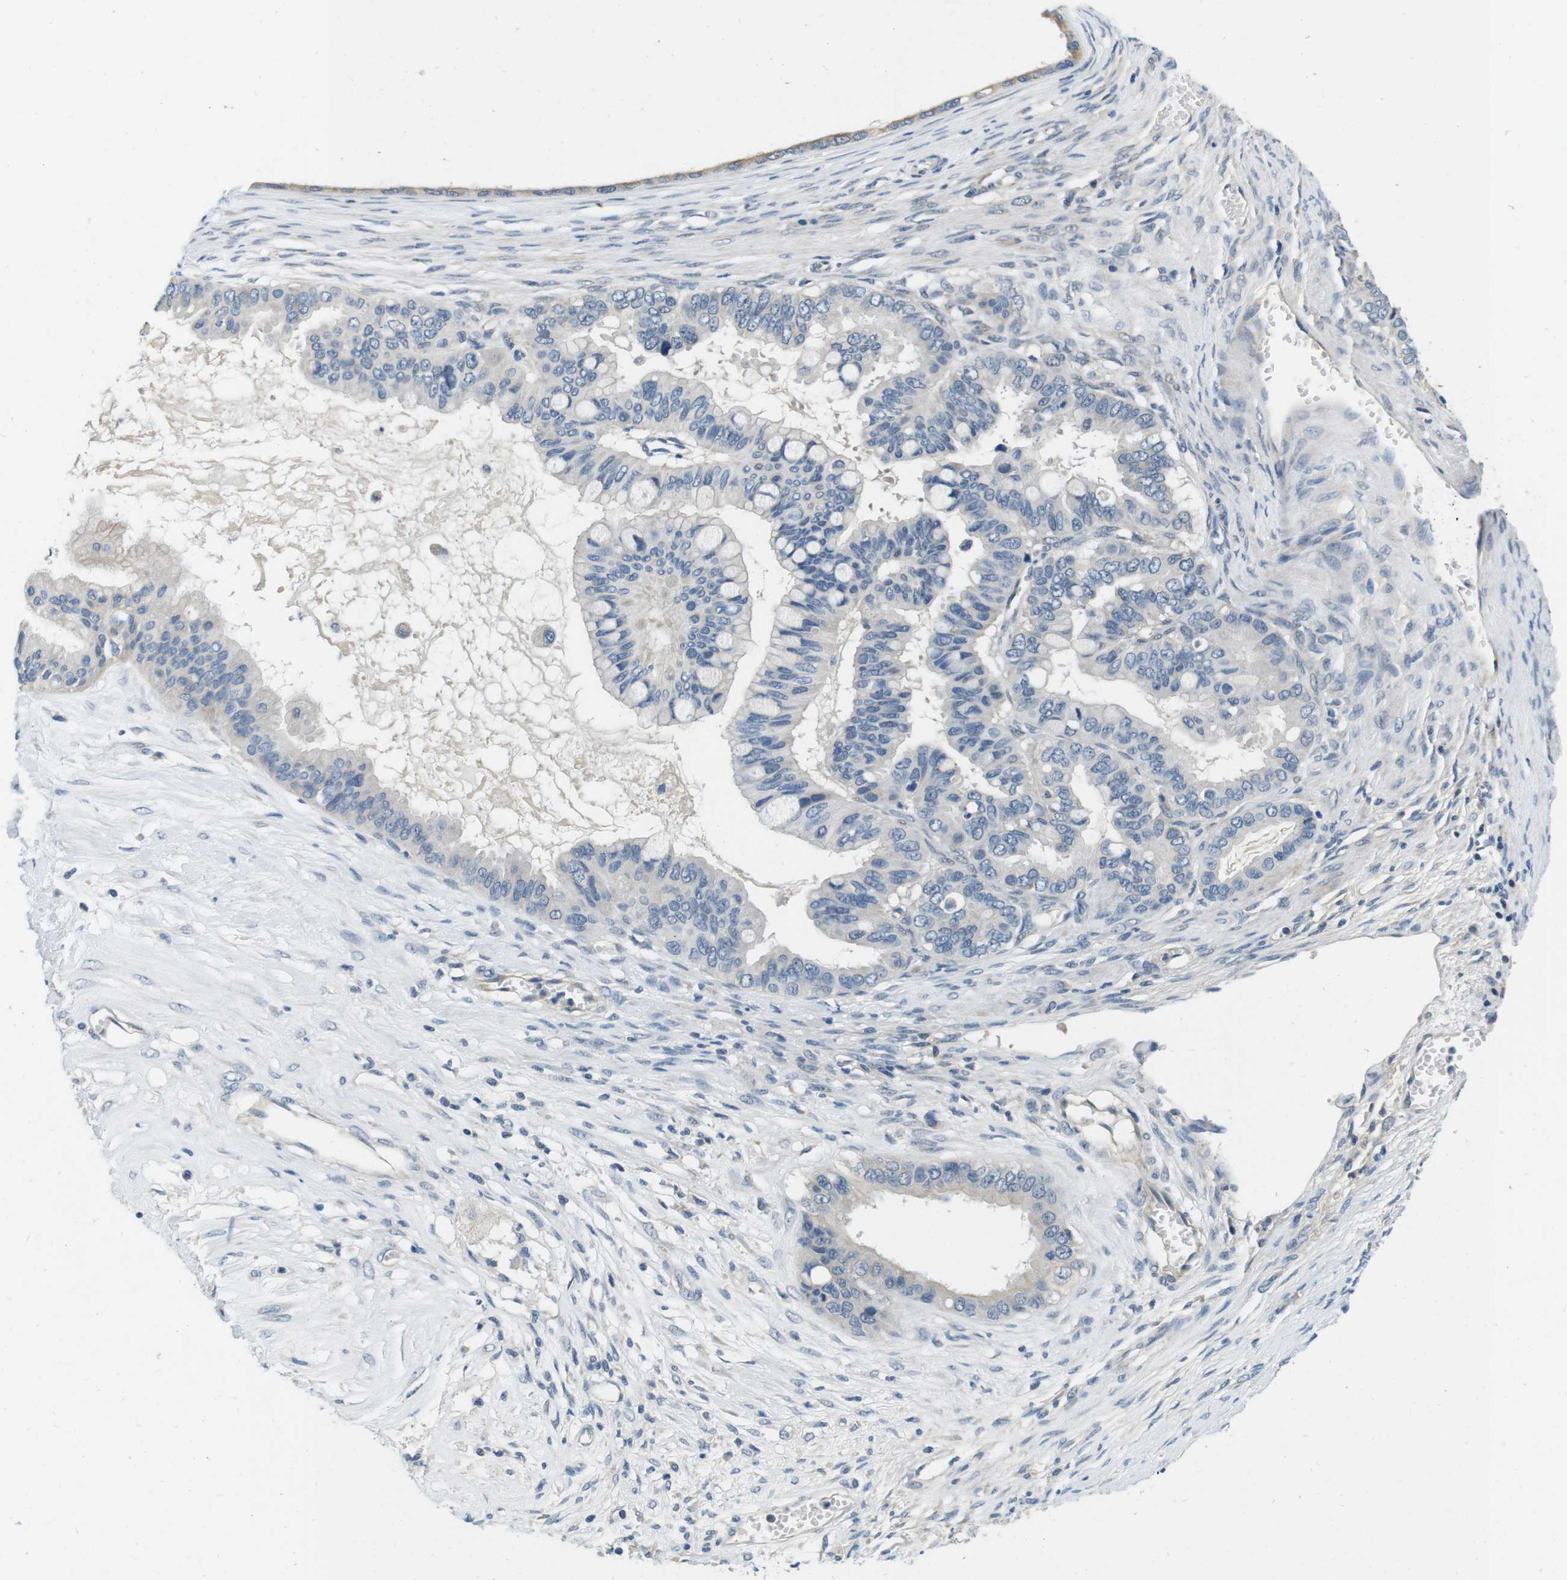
{"staining": {"intensity": "negative", "quantity": "none", "location": "none"}, "tissue": "ovarian cancer", "cell_type": "Tumor cells", "image_type": "cancer", "snomed": [{"axis": "morphology", "description": "Cystadenocarcinoma, mucinous, NOS"}, {"axis": "topography", "description": "Ovary"}], "caption": "Tumor cells show no significant protein expression in mucinous cystadenocarcinoma (ovarian). (DAB IHC visualized using brightfield microscopy, high magnification).", "gene": "DTNA", "patient": {"sex": "female", "age": 80}}